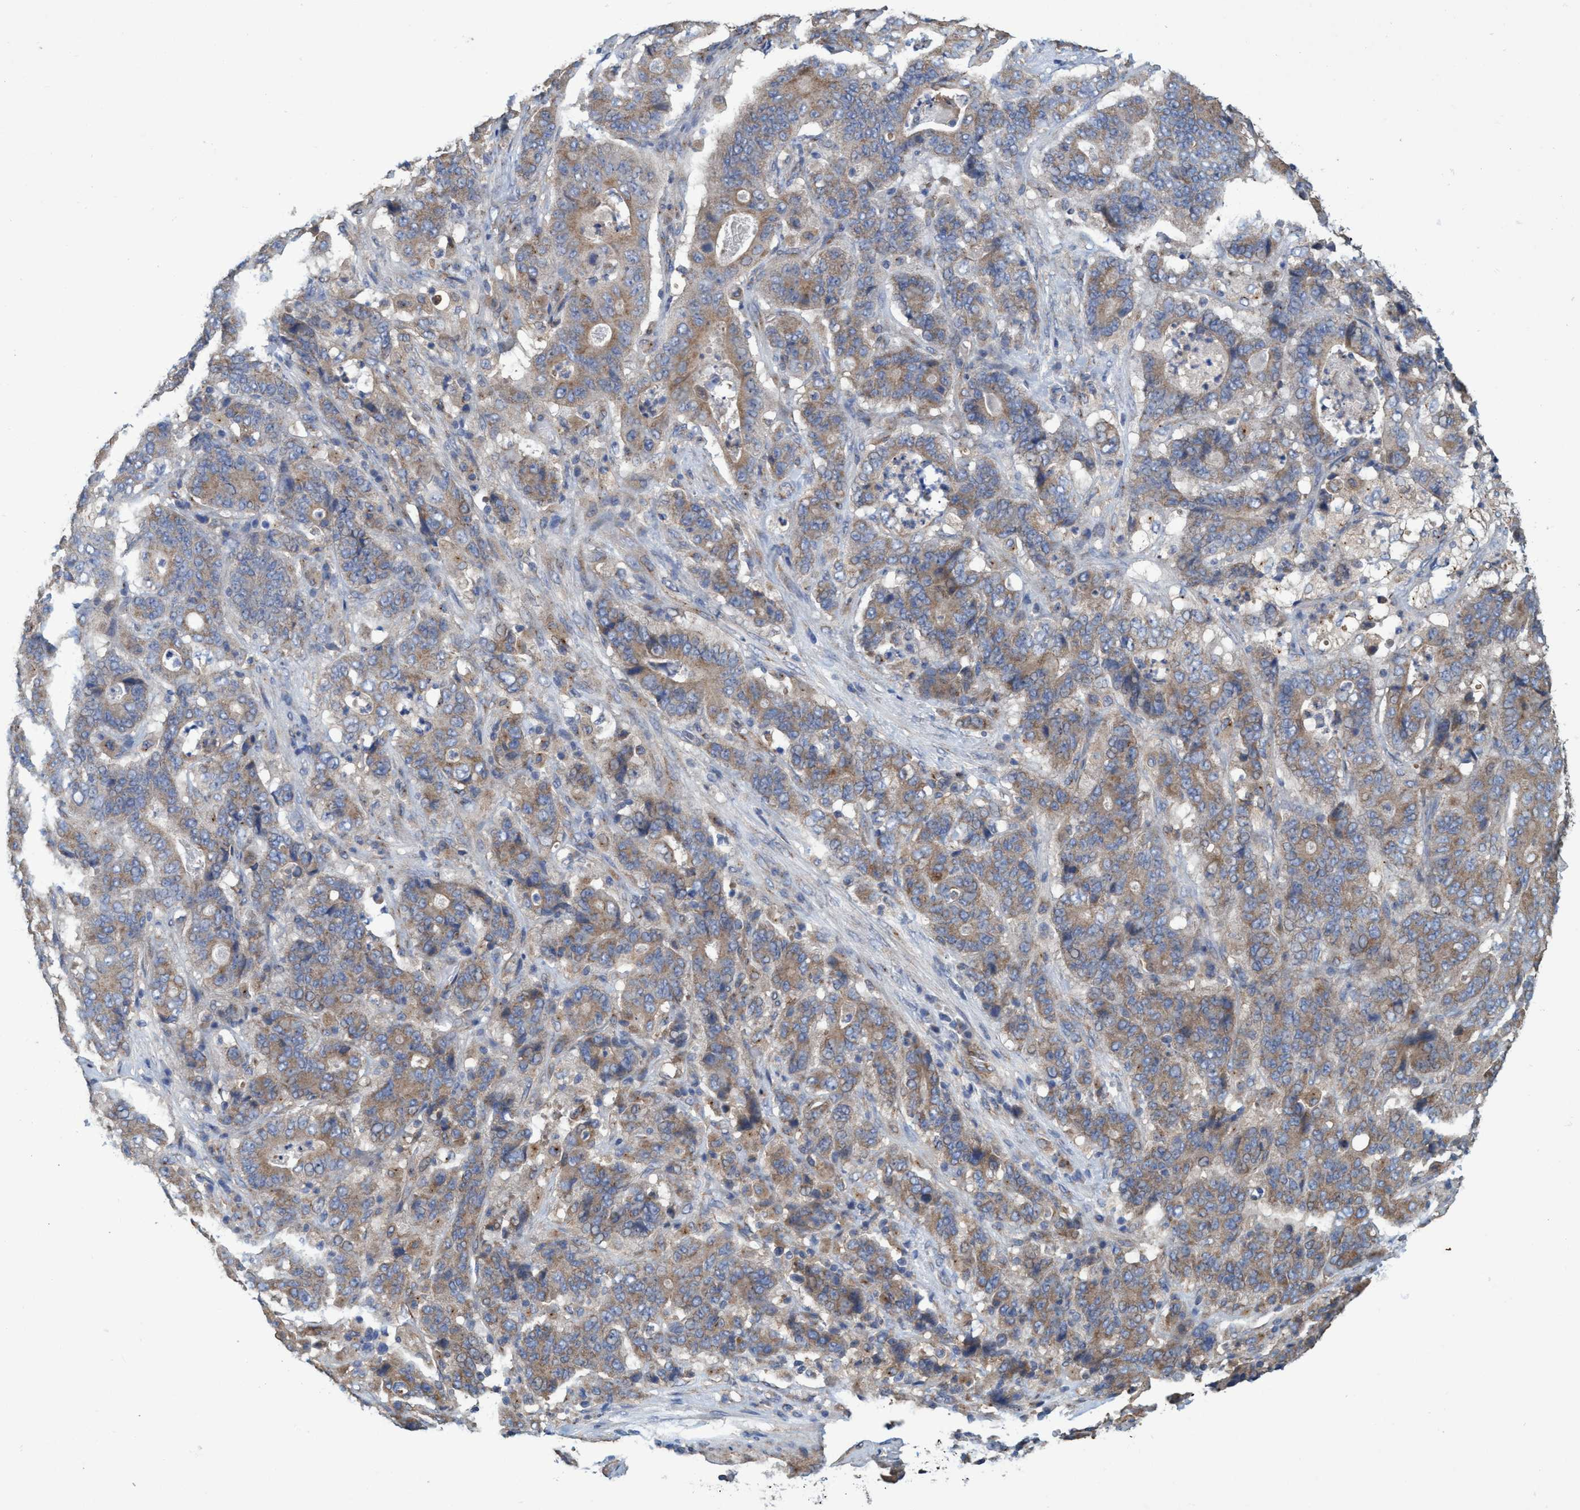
{"staining": {"intensity": "moderate", "quantity": ">75%", "location": "cytoplasmic/membranous"}, "tissue": "stomach cancer", "cell_type": "Tumor cells", "image_type": "cancer", "snomed": [{"axis": "morphology", "description": "Adenocarcinoma, NOS"}, {"axis": "topography", "description": "Stomach"}], "caption": "Immunohistochemistry photomicrograph of stomach cancer stained for a protein (brown), which demonstrates medium levels of moderate cytoplasmic/membranous staining in approximately >75% of tumor cells.", "gene": "BICD2", "patient": {"sex": "female", "age": 73}}